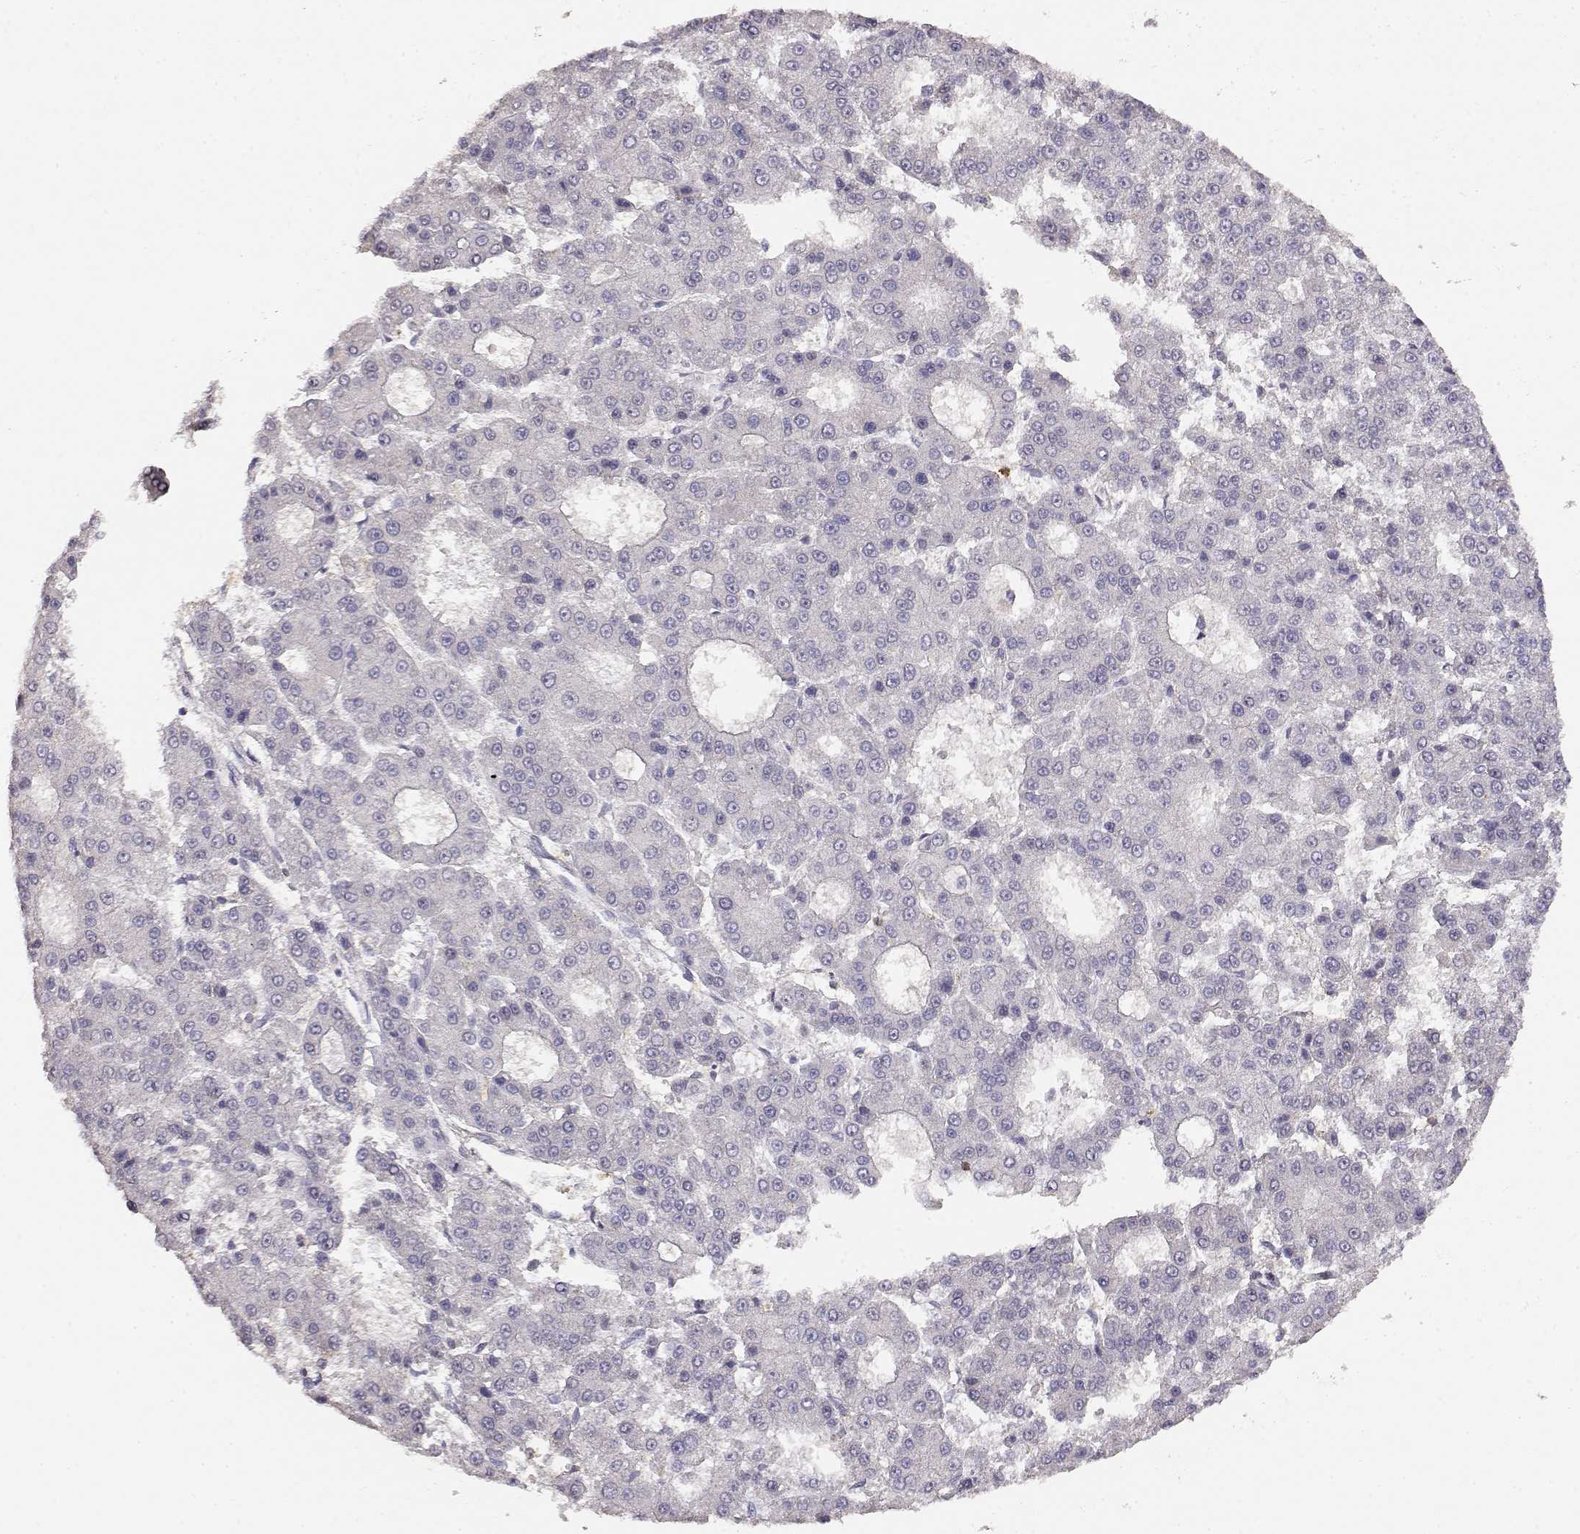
{"staining": {"intensity": "negative", "quantity": "none", "location": "none"}, "tissue": "liver cancer", "cell_type": "Tumor cells", "image_type": "cancer", "snomed": [{"axis": "morphology", "description": "Carcinoma, Hepatocellular, NOS"}, {"axis": "topography", "description": "Liver"}], "caption": "This is an immunohistochemistry (IHC) histopathology image of human liver cancer (hepatocellular carcinoma). There is no positivity in tumor cells.", "gene": "TNFRSF10C", "patient": {"sex": "male", "age": 70}}